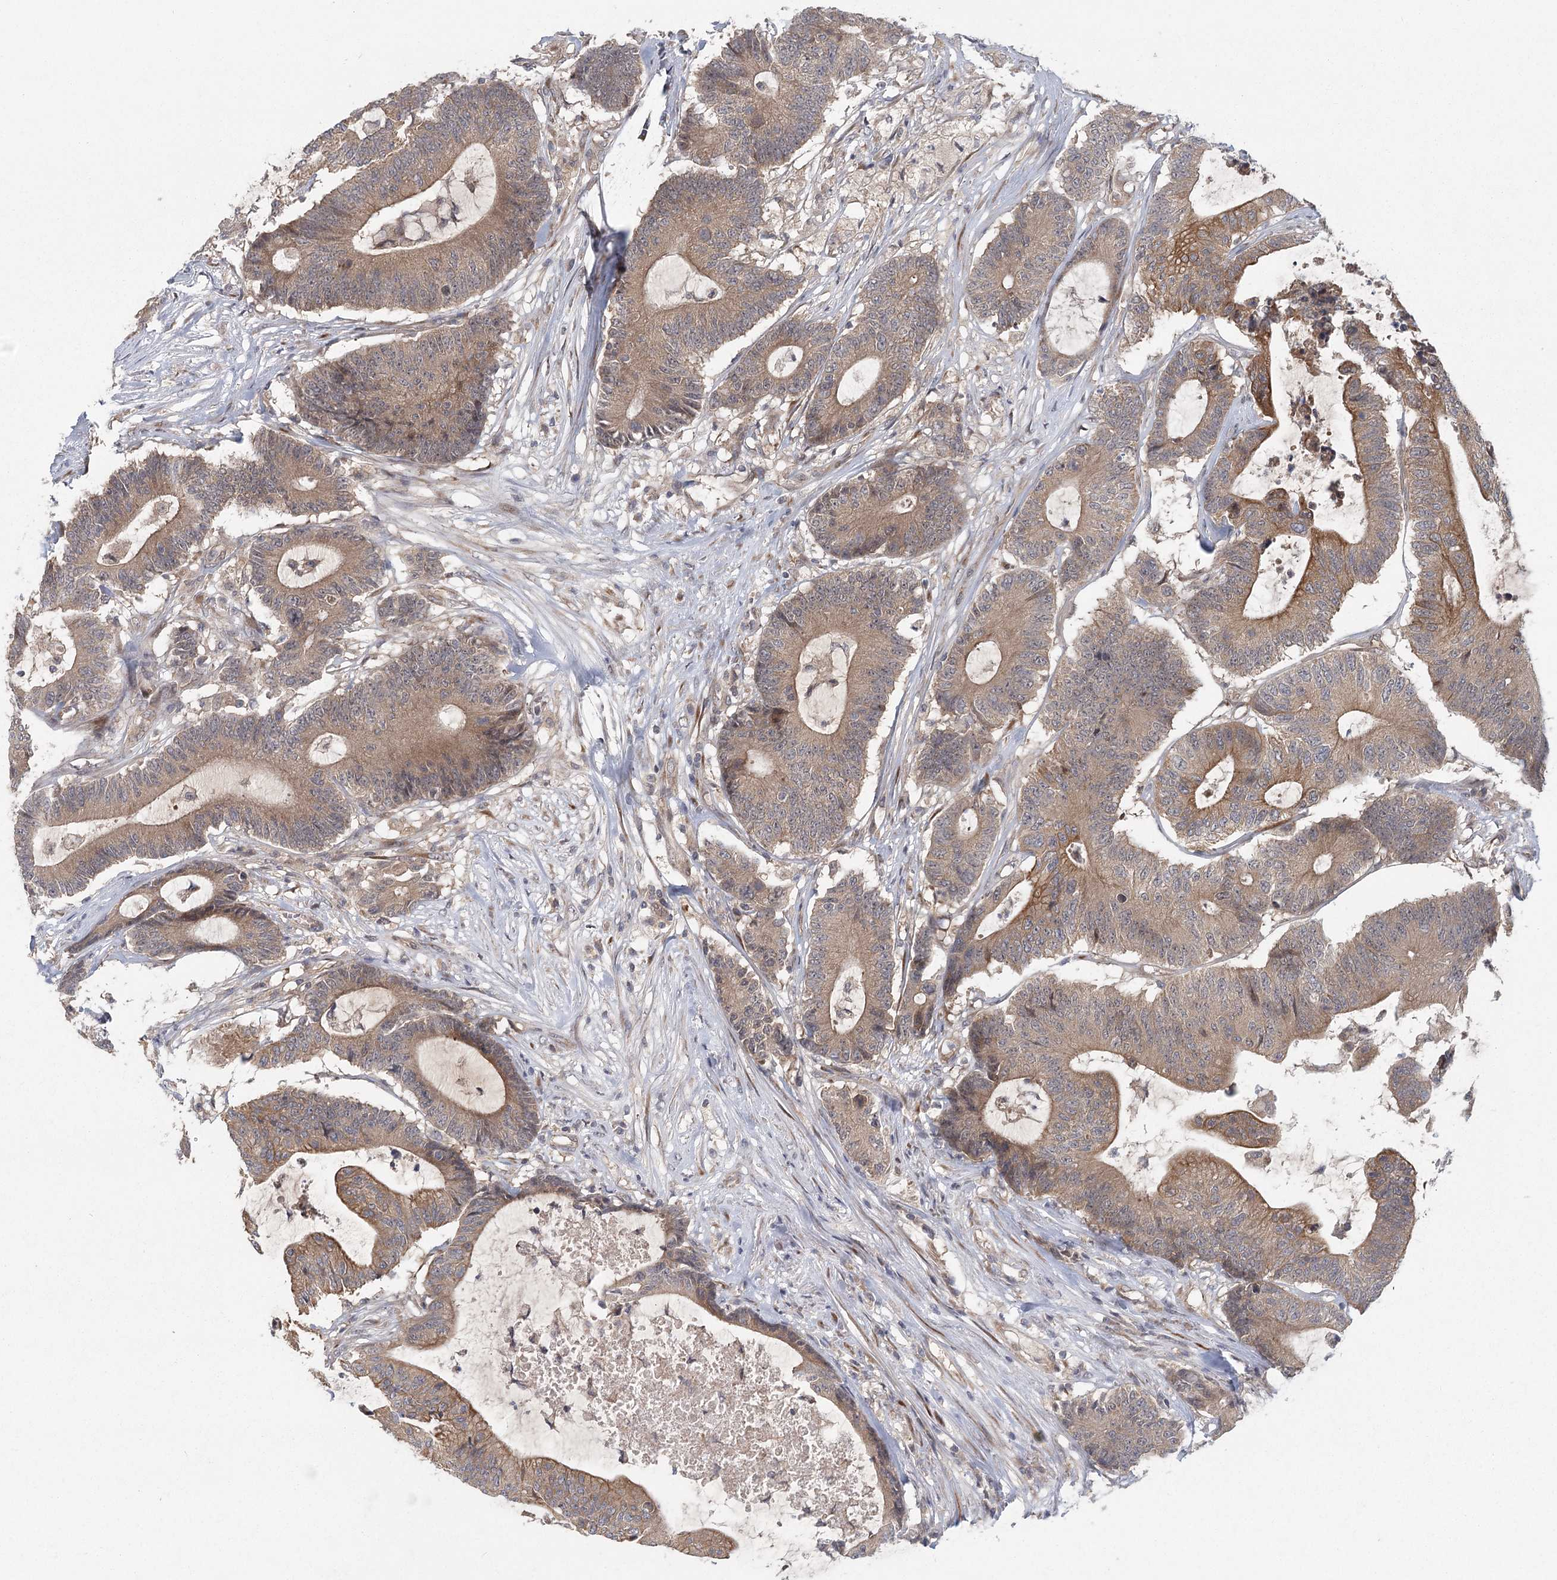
{"staining": {"intensity": "moderate", "quantity": ">75%", "location": "cytoplasmic/membranous"}, "tissue": "colorectal cancer", "cell_type": "Tumor cells", "image_type": "cancer", "snomed": [{"axis": "morphology", "description": "Adenocarcinoma, NOS"}, {"axis": "topography", "description": "Colon"}], "caption": "Human colorectal cancer (adenocarcinoma) stained with a brown dye exhibits moderate cytoplasmic/membranous positive positivity in approximately >75% of tumor cells.", "gene": "LRRC14B", "patient": {"sex": "female", "age": 84}}